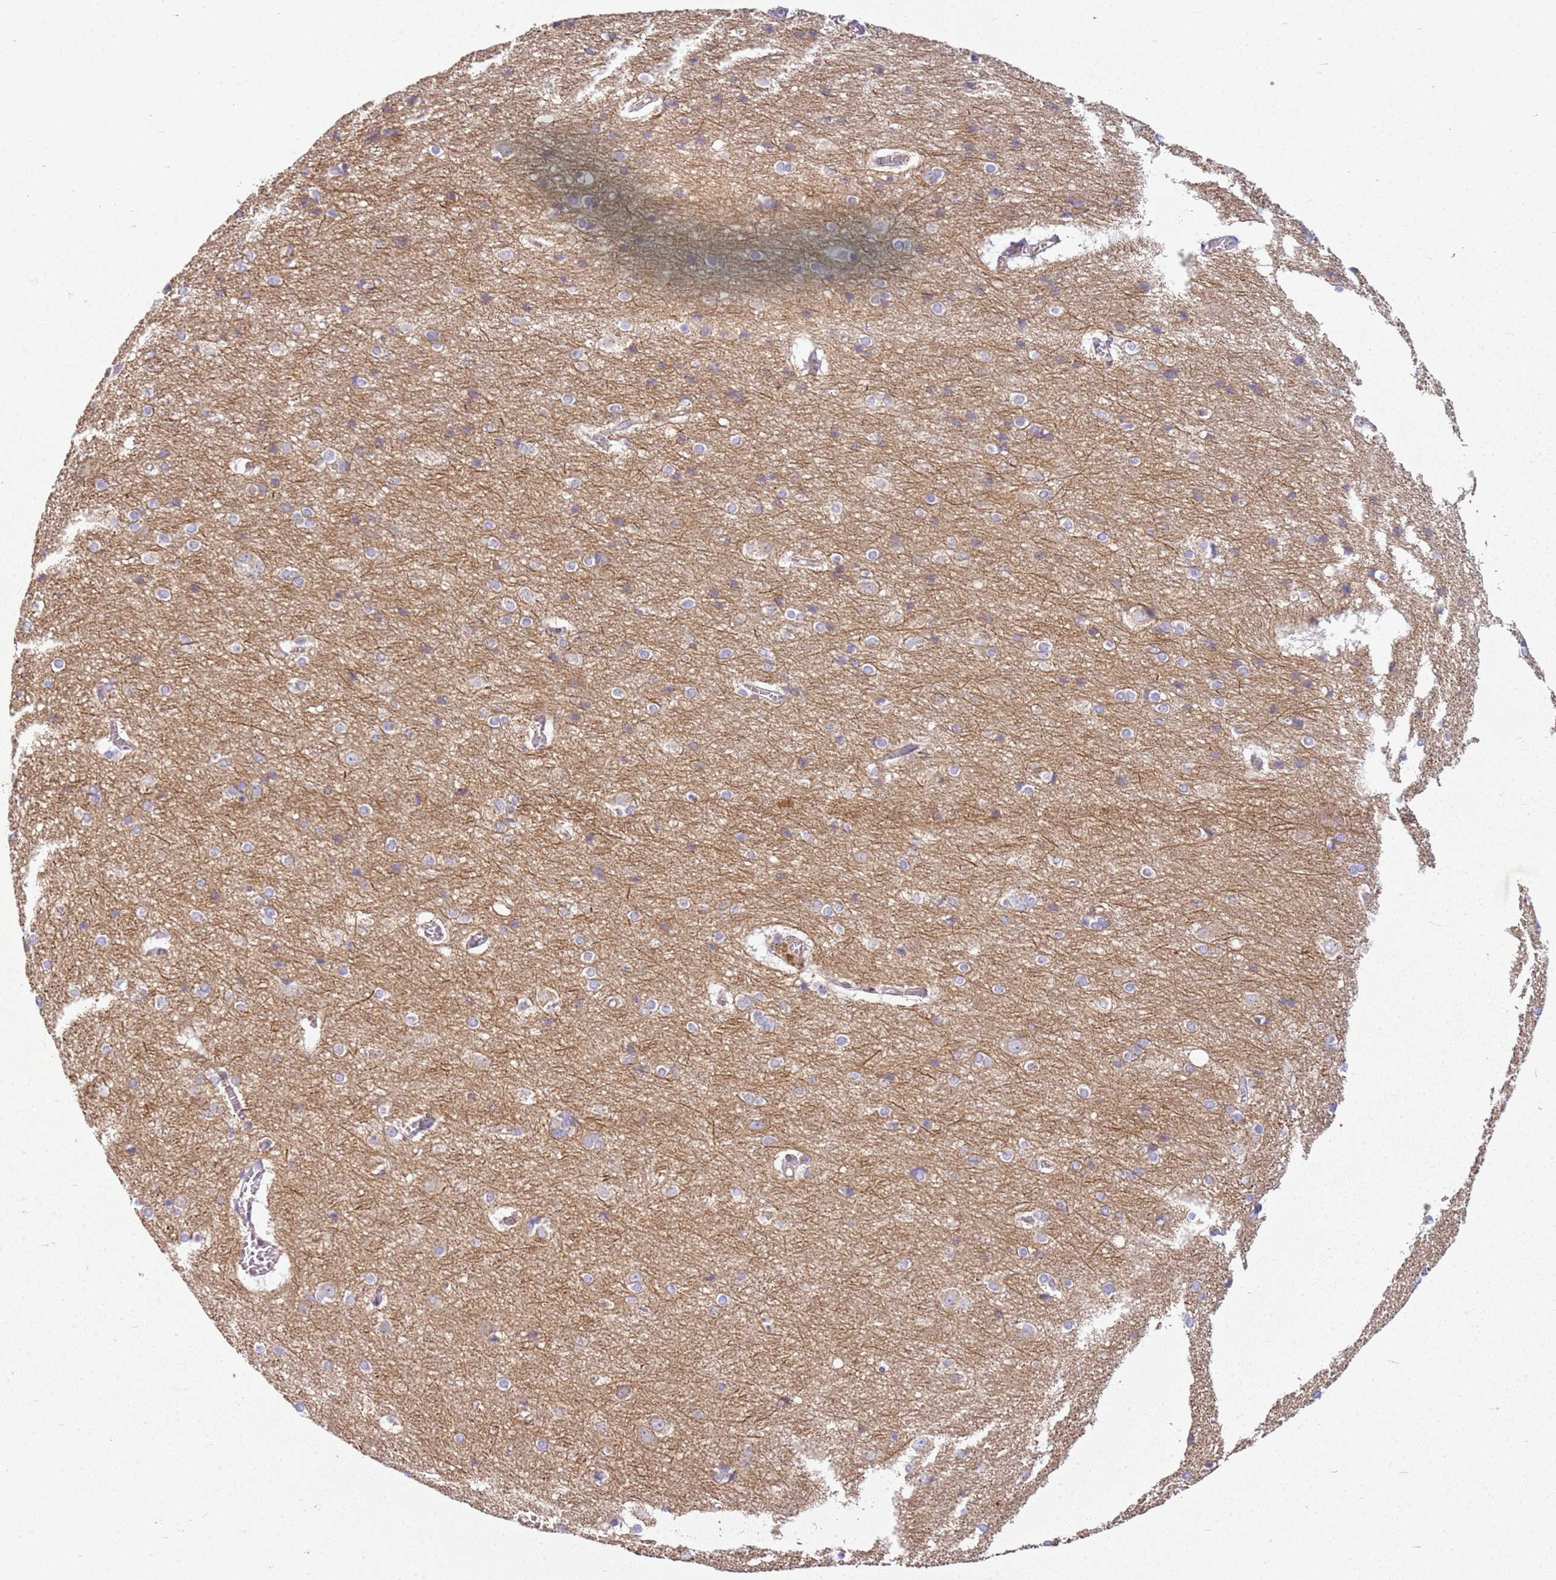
{"staining": {"intensity": "weak", "quantity": "25%-75%", "location": "cytoplasmic/membranous"}, "tissue": "cerebral cortex", "cell_type": "Endothelial cells", "image_type": "normal", "snomed": [{"axis": "morphology", "description": "Normal tissue, NOS"}, {"axis": "topography", "description": "Cerebral cortex"}], "caption": "A photomicrograph of cerebral cortex stained for a protein shows weak cytoplasmic/membranous brown staining in endothelial cells. (Brightfield microscopy of DAB IHC at high magnification).", "gene": "TMEM200C", "patient": {"sex": "male", "age": 54}}